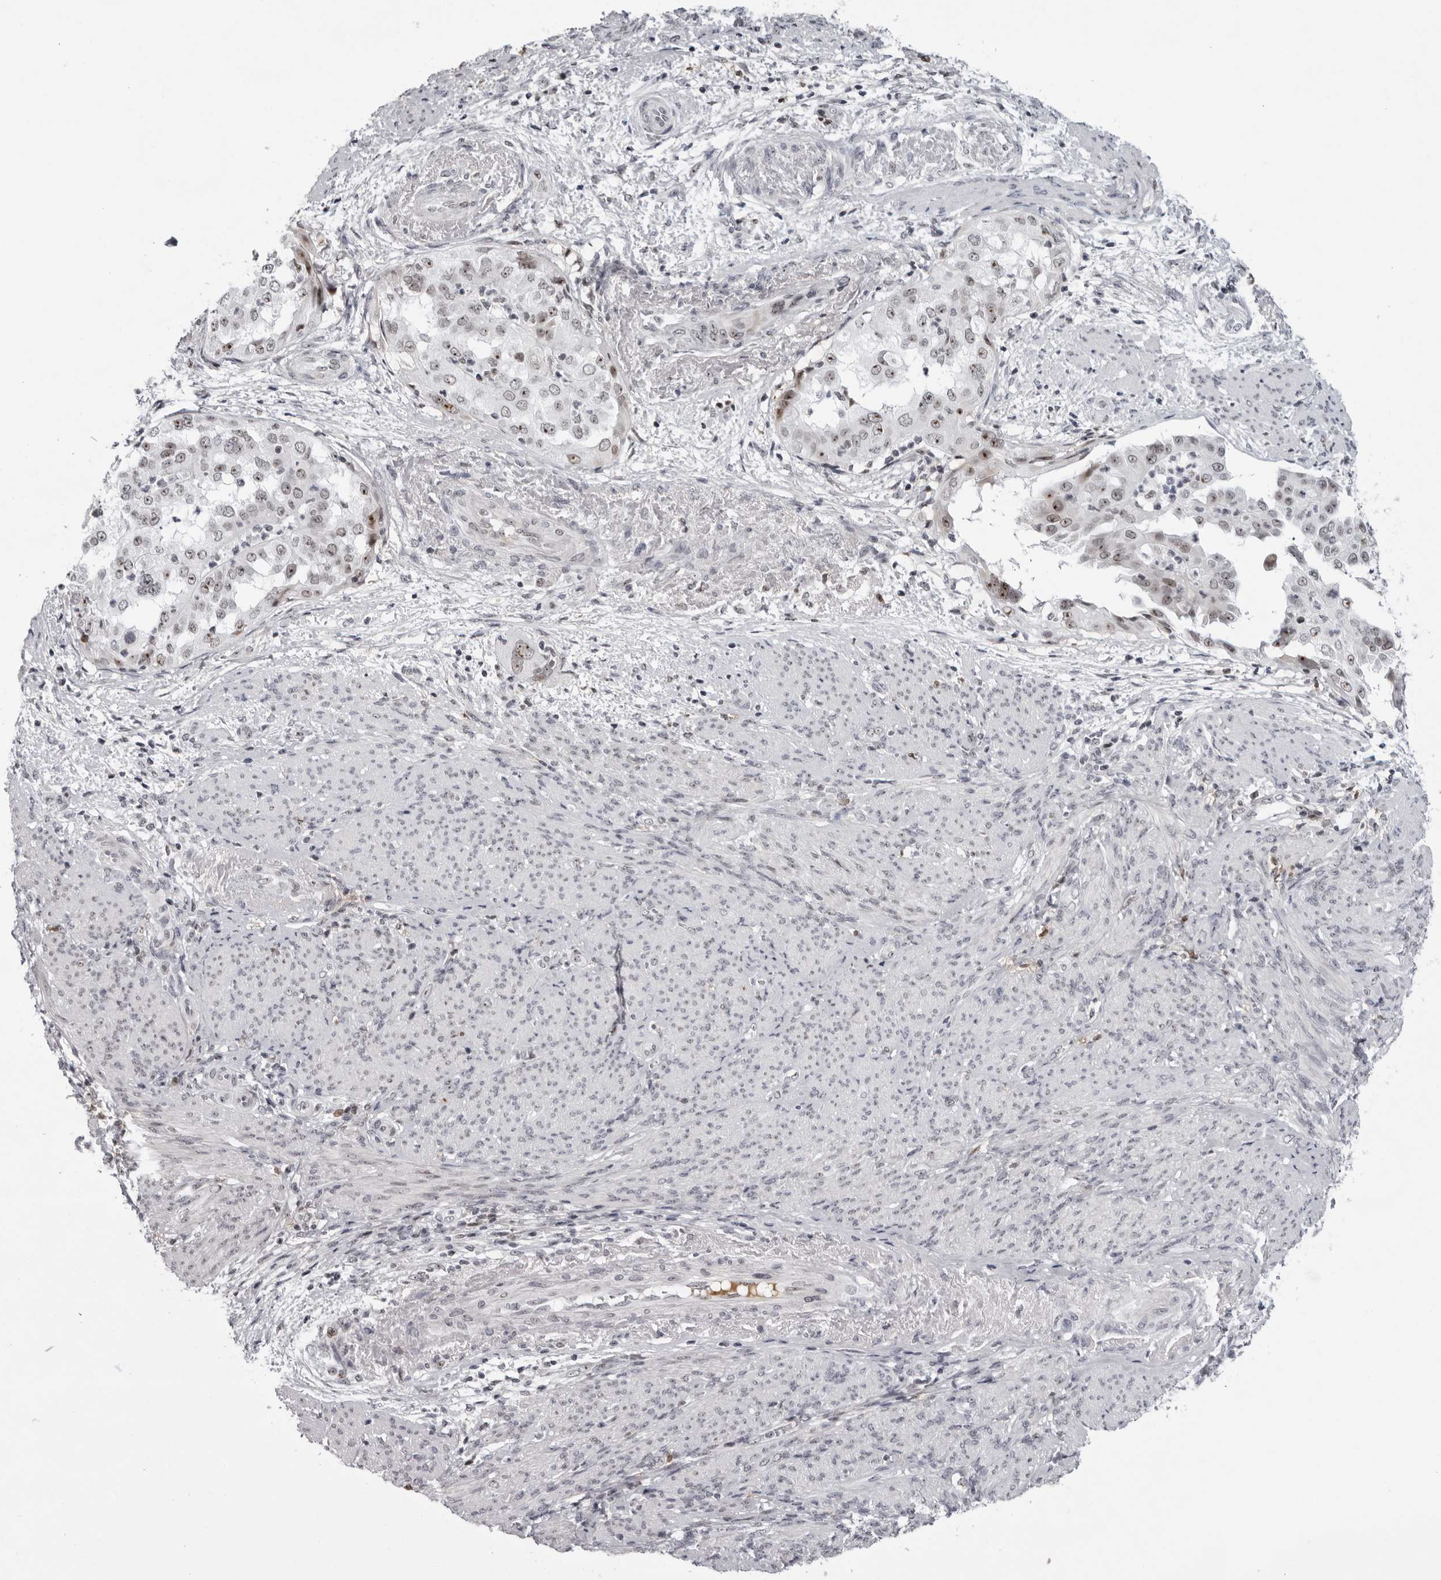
{"staining": {"intensity": "strong", "quantity": ">75%", "location": "nuclear"}, "tissue": "endometrial cancer", "cell_type": "Tumor cells", "image_type": "cancer", "snomed": [{"axis": "morphology", "description": "Adenocarcinoma, NOS"}, {"axis": "topography", "description": "Endometrium"}], "caption": "The image exhibits a brown stain indicating the presence of a protein in the nuclear of tumor cells in adenocarcinoma (endometrial). The protein is shown in brown color, while the nuclei are stained blue.", "gene": "EXOSC10", "patient": {"sex": "female", "age": 85}}